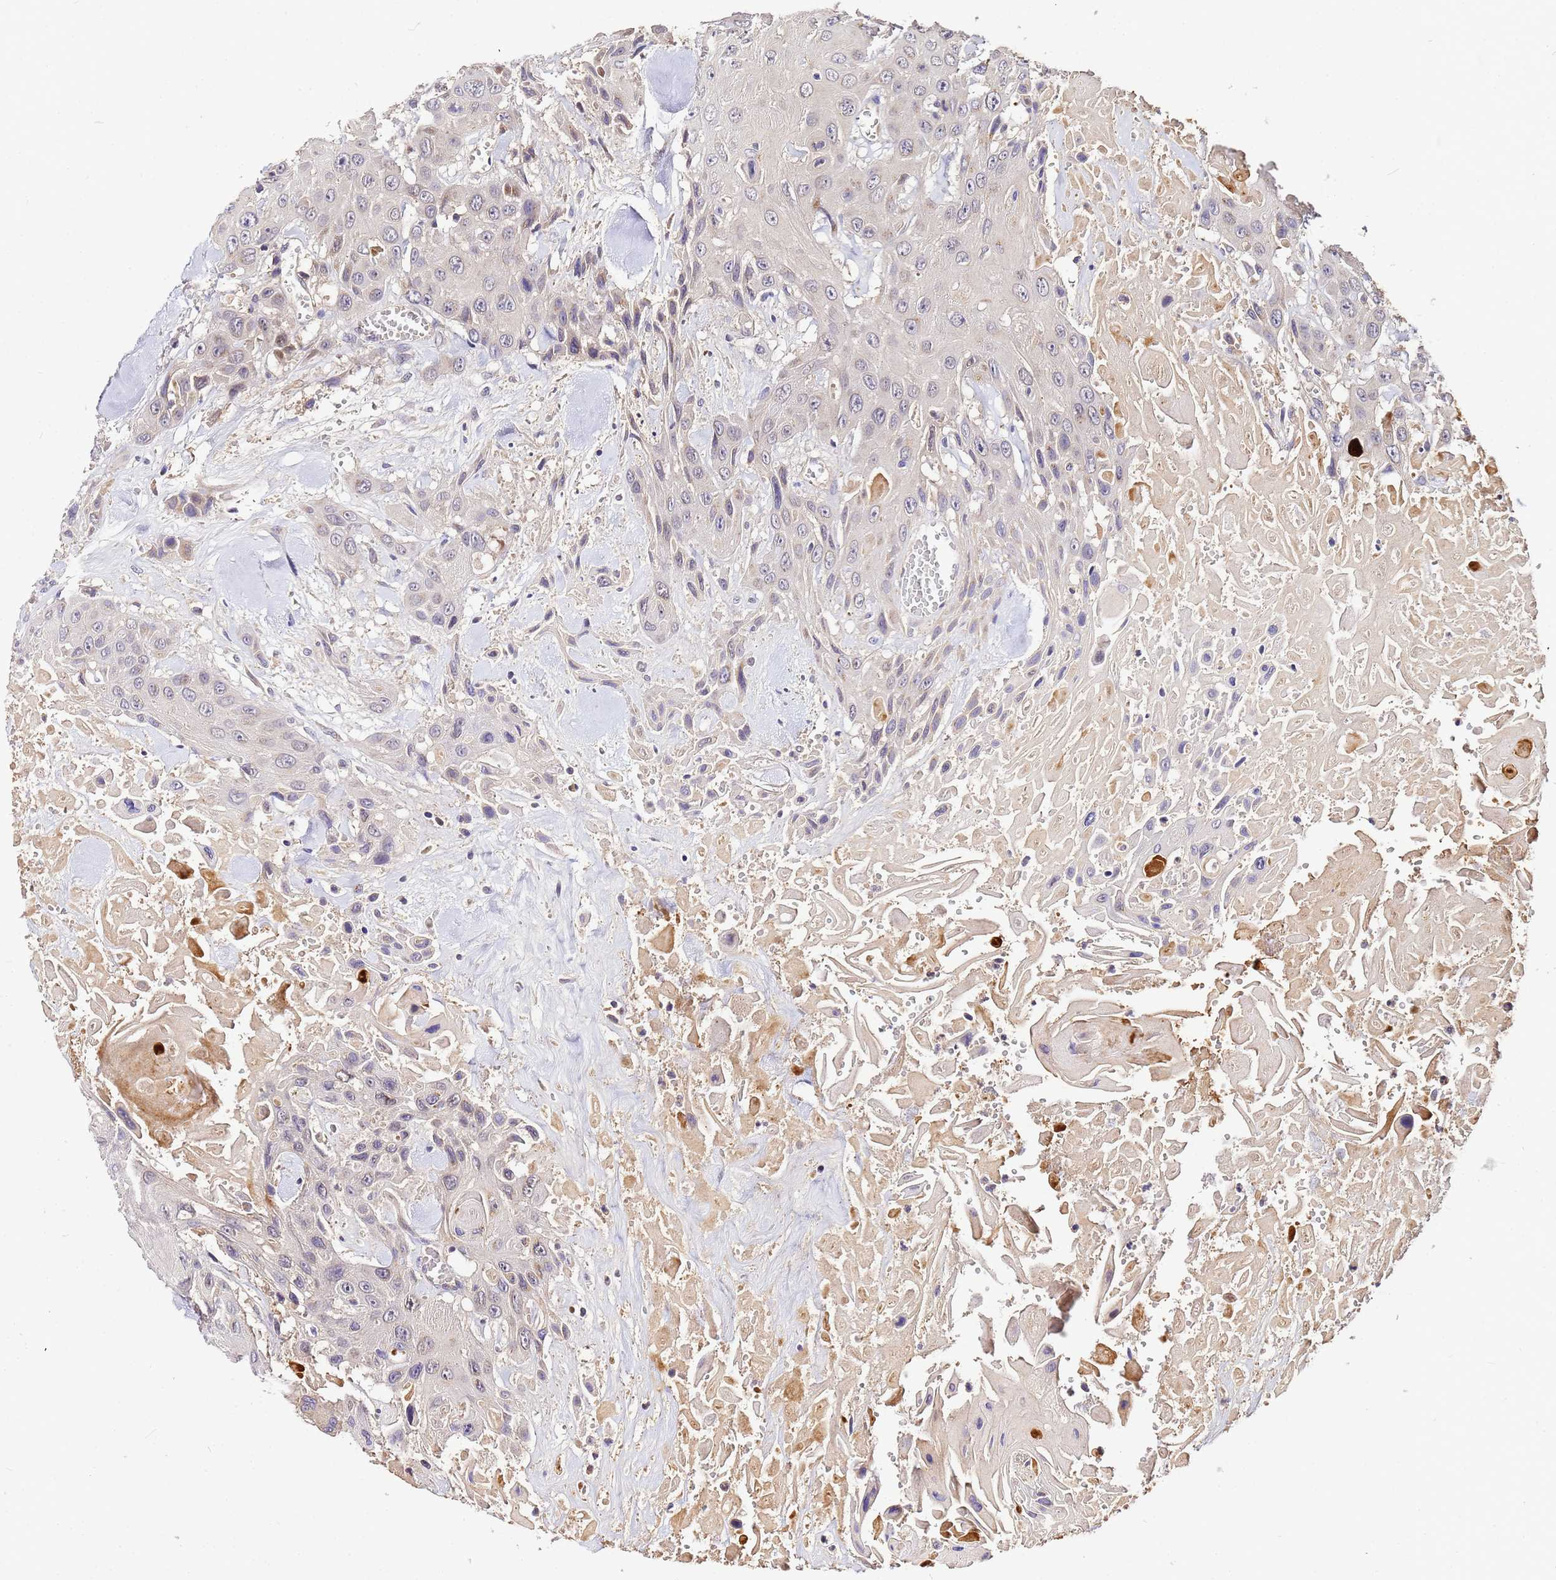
{"staining": {"intensity": "negative", "quantity": "none", "location": "none"}, "tissue": "head and neck cancer", "cell_type": "Tumor cells", "image_type": "cancer", "snomed": [{"axis": "morphology", "description": "Squamous cell carcinoma, NOS"}, {"axis": "topography", "description": "Head-Neck"}], "caption": "Micrograph shows no protein expression in tumor cells of head and neck cancer tissue.", "gene": "MTERF1", "patient": {"sex": "male", "age": 81}}